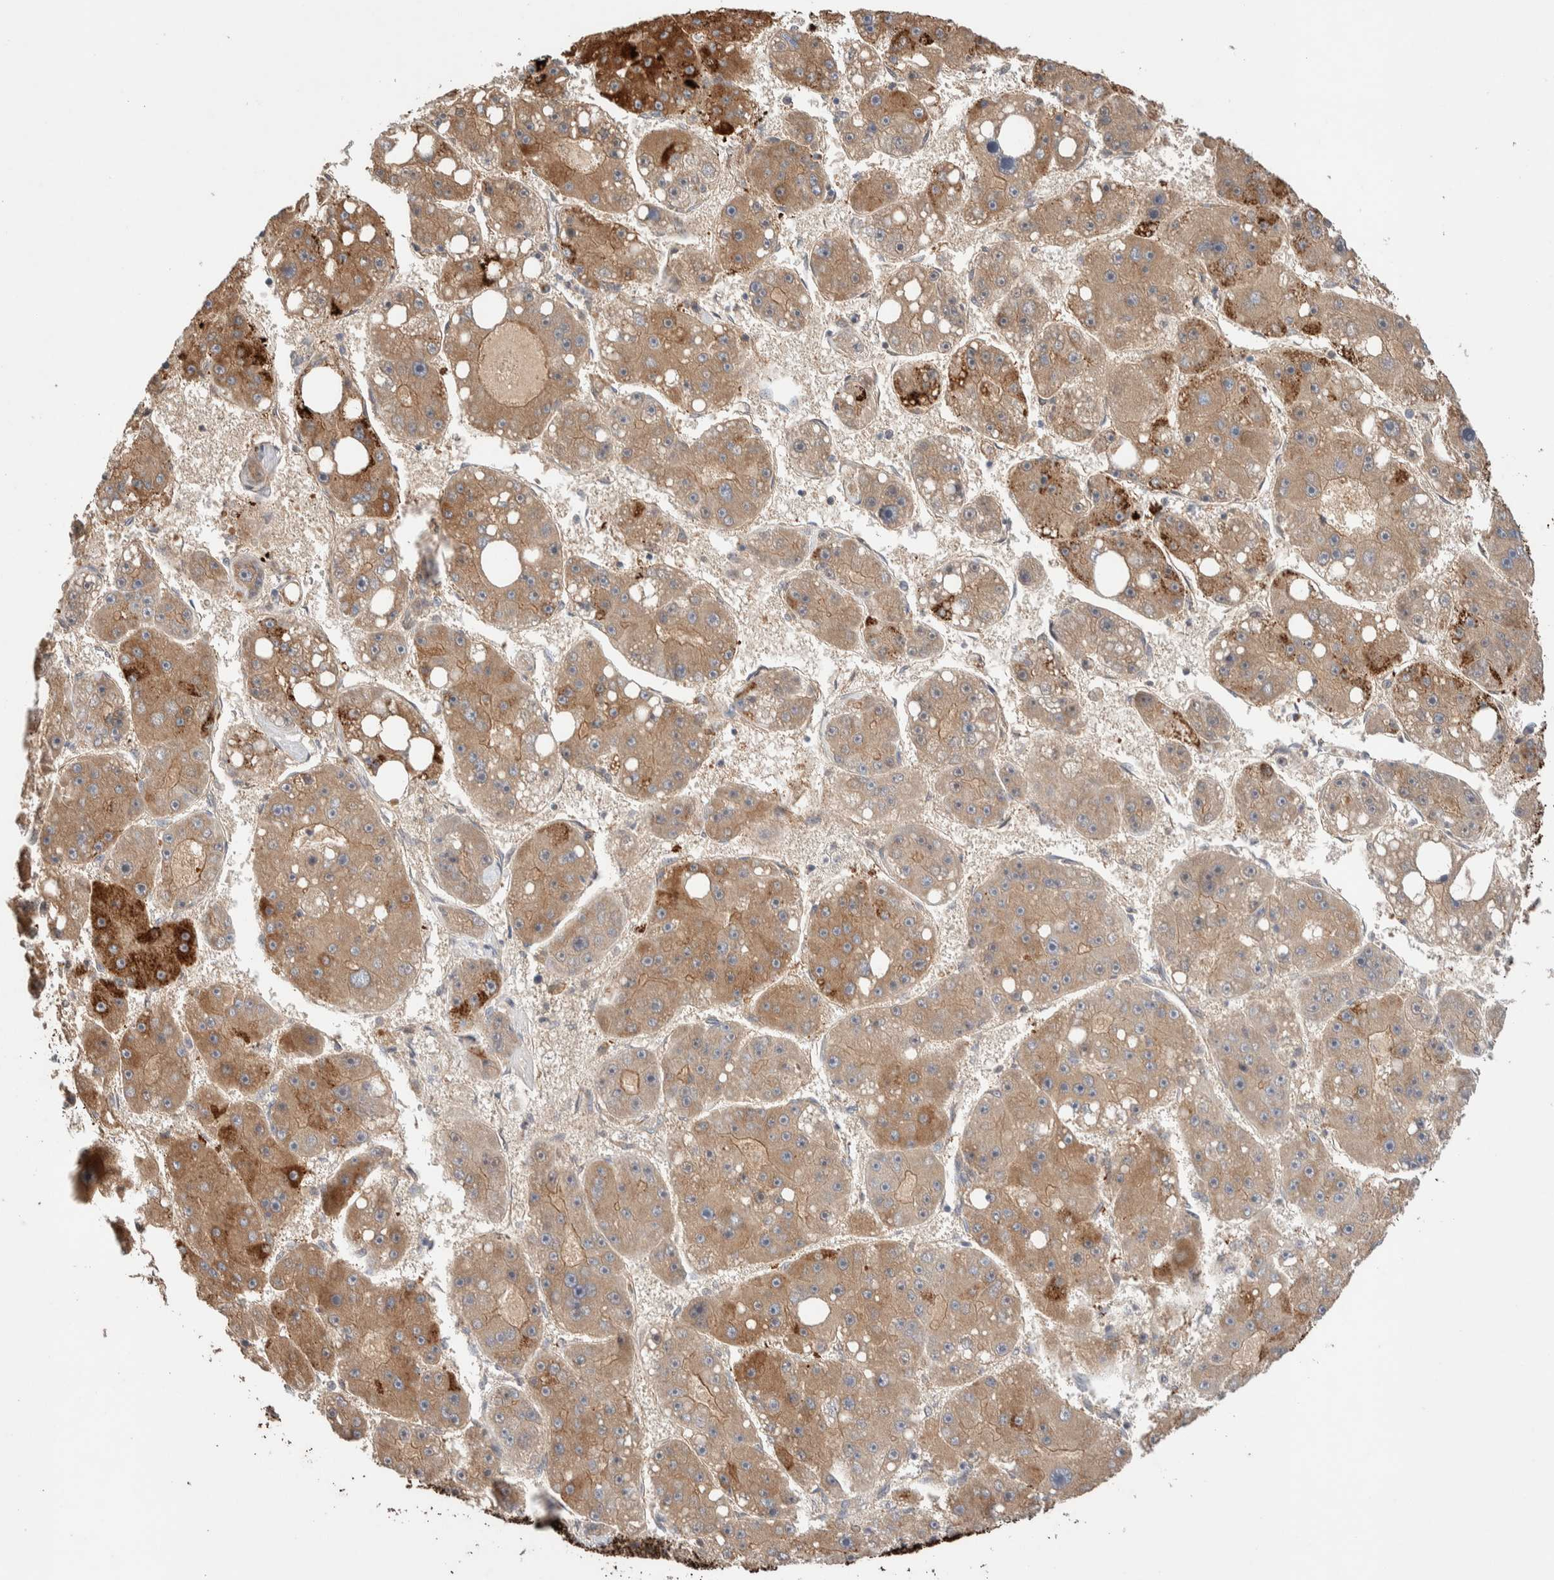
{"staining": {"intensity": "moderate", "quantity": ">75%", "location": "cytoplasmic/membranous"}, "tissue": "liver cancer", "cell_type": "Tumor cells", "image_type": "cancer", "snomed": [{"axis": "morphology", "description": "Carcinoma, Hepatocellular, NOS"}, {"axis": "topography", "description": "Liver"}], "caption": "Liver hepatocellular carcinoma tissue exhibits moderate cytoplasmic/membranous staining in about >75% of tumor cells", "gene": "WDR91", "patient": {"sex": "female", "age": 61}}